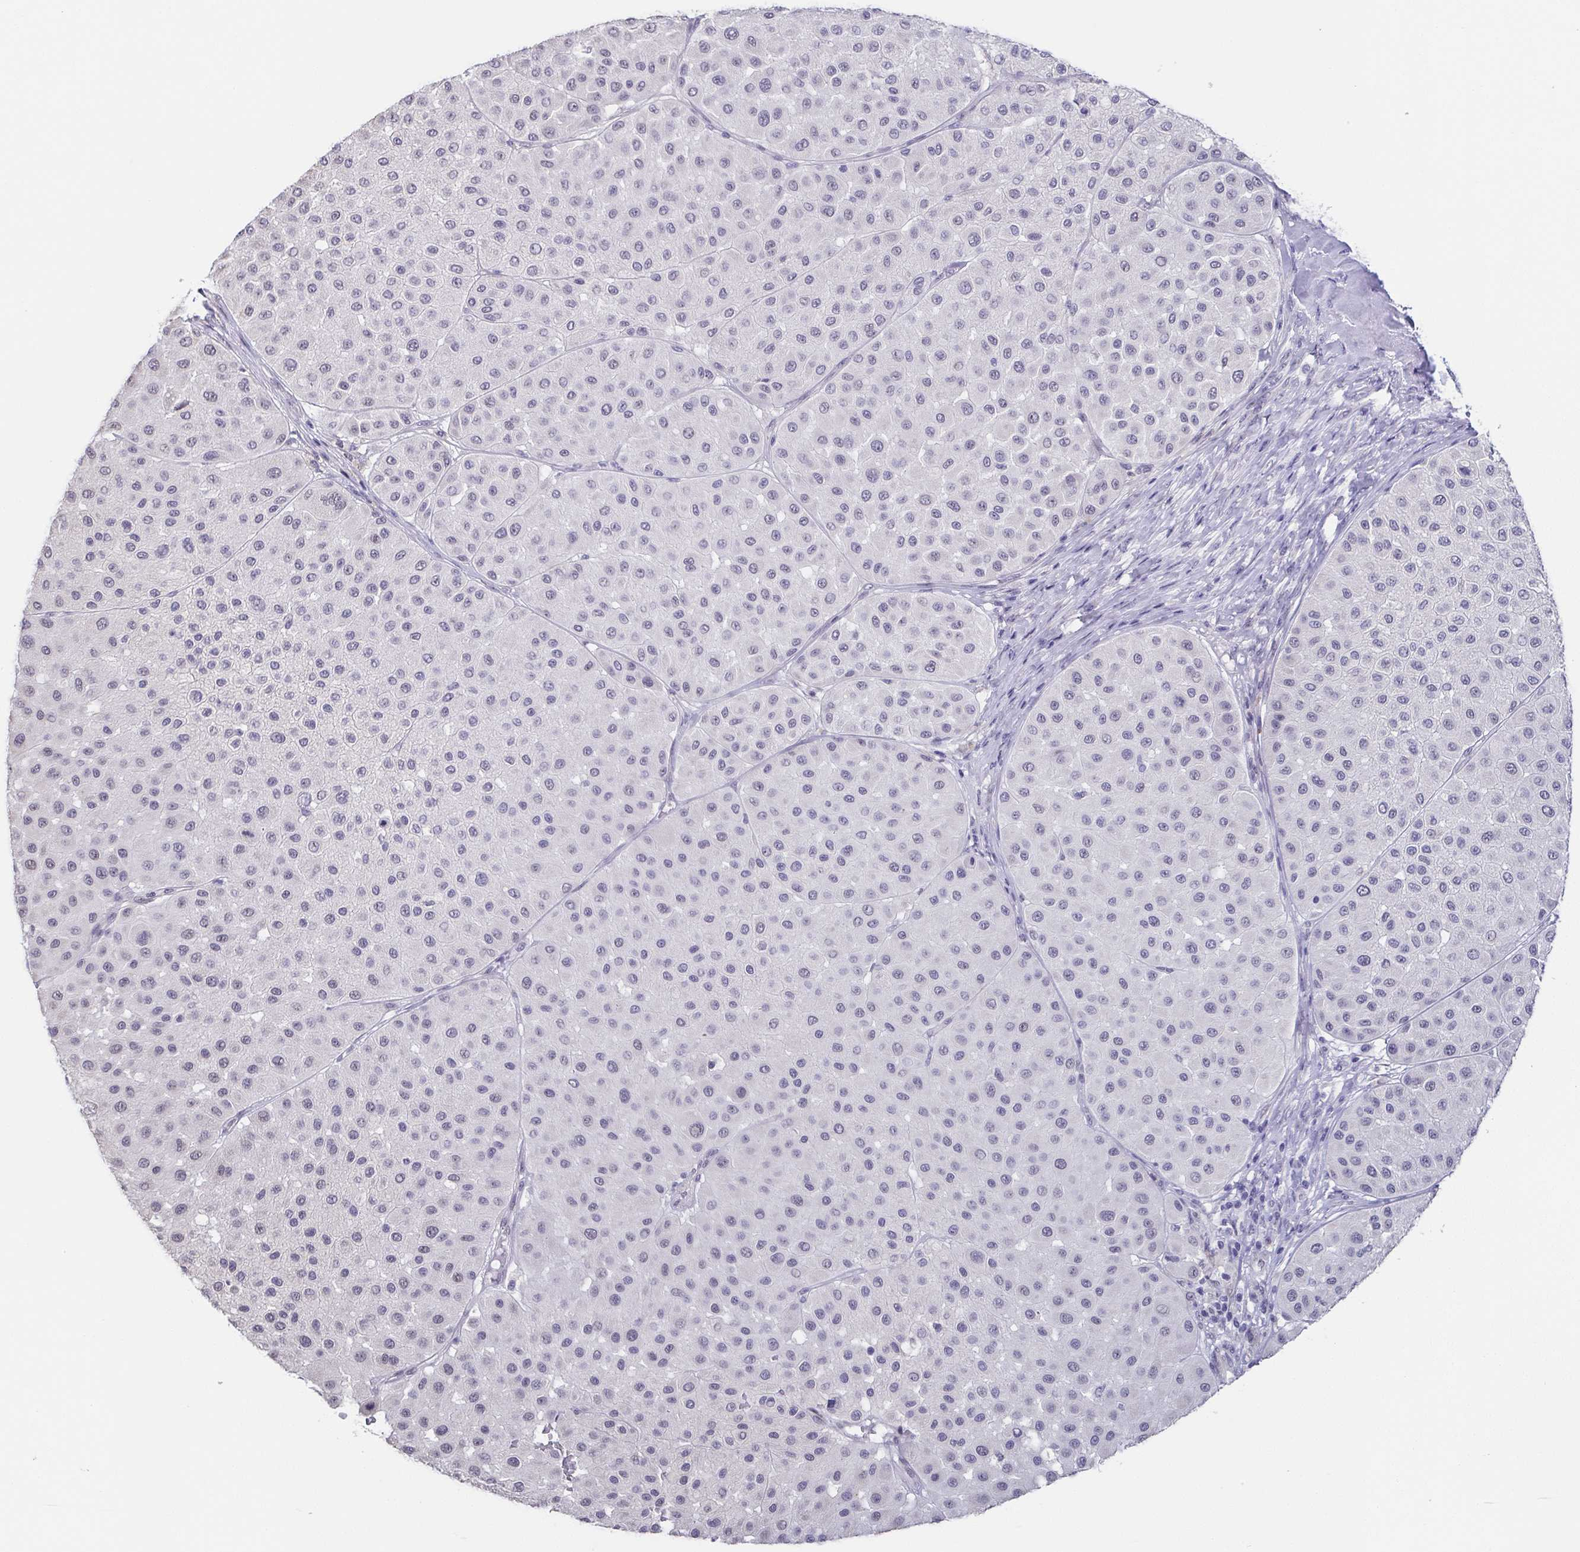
{"staining": {"intensity": "weak", "quantity": "<25%", "location": "nuclear"}, "tissue": "melanoma", "cell_type": "Tumor cells", "image_type": "cancer", "snomed": [{"axis": "morphology", "description": "Malignant melanoma, Metastatic site"}, {"axis": "topography", "description": "Smooth muscle"}], "caption": "The immunohistochemistry image has no significant staining in tumor cells of melanoma tissue.", "gene": "NEFH", "patient": {"sex": "male", "age": 41}}